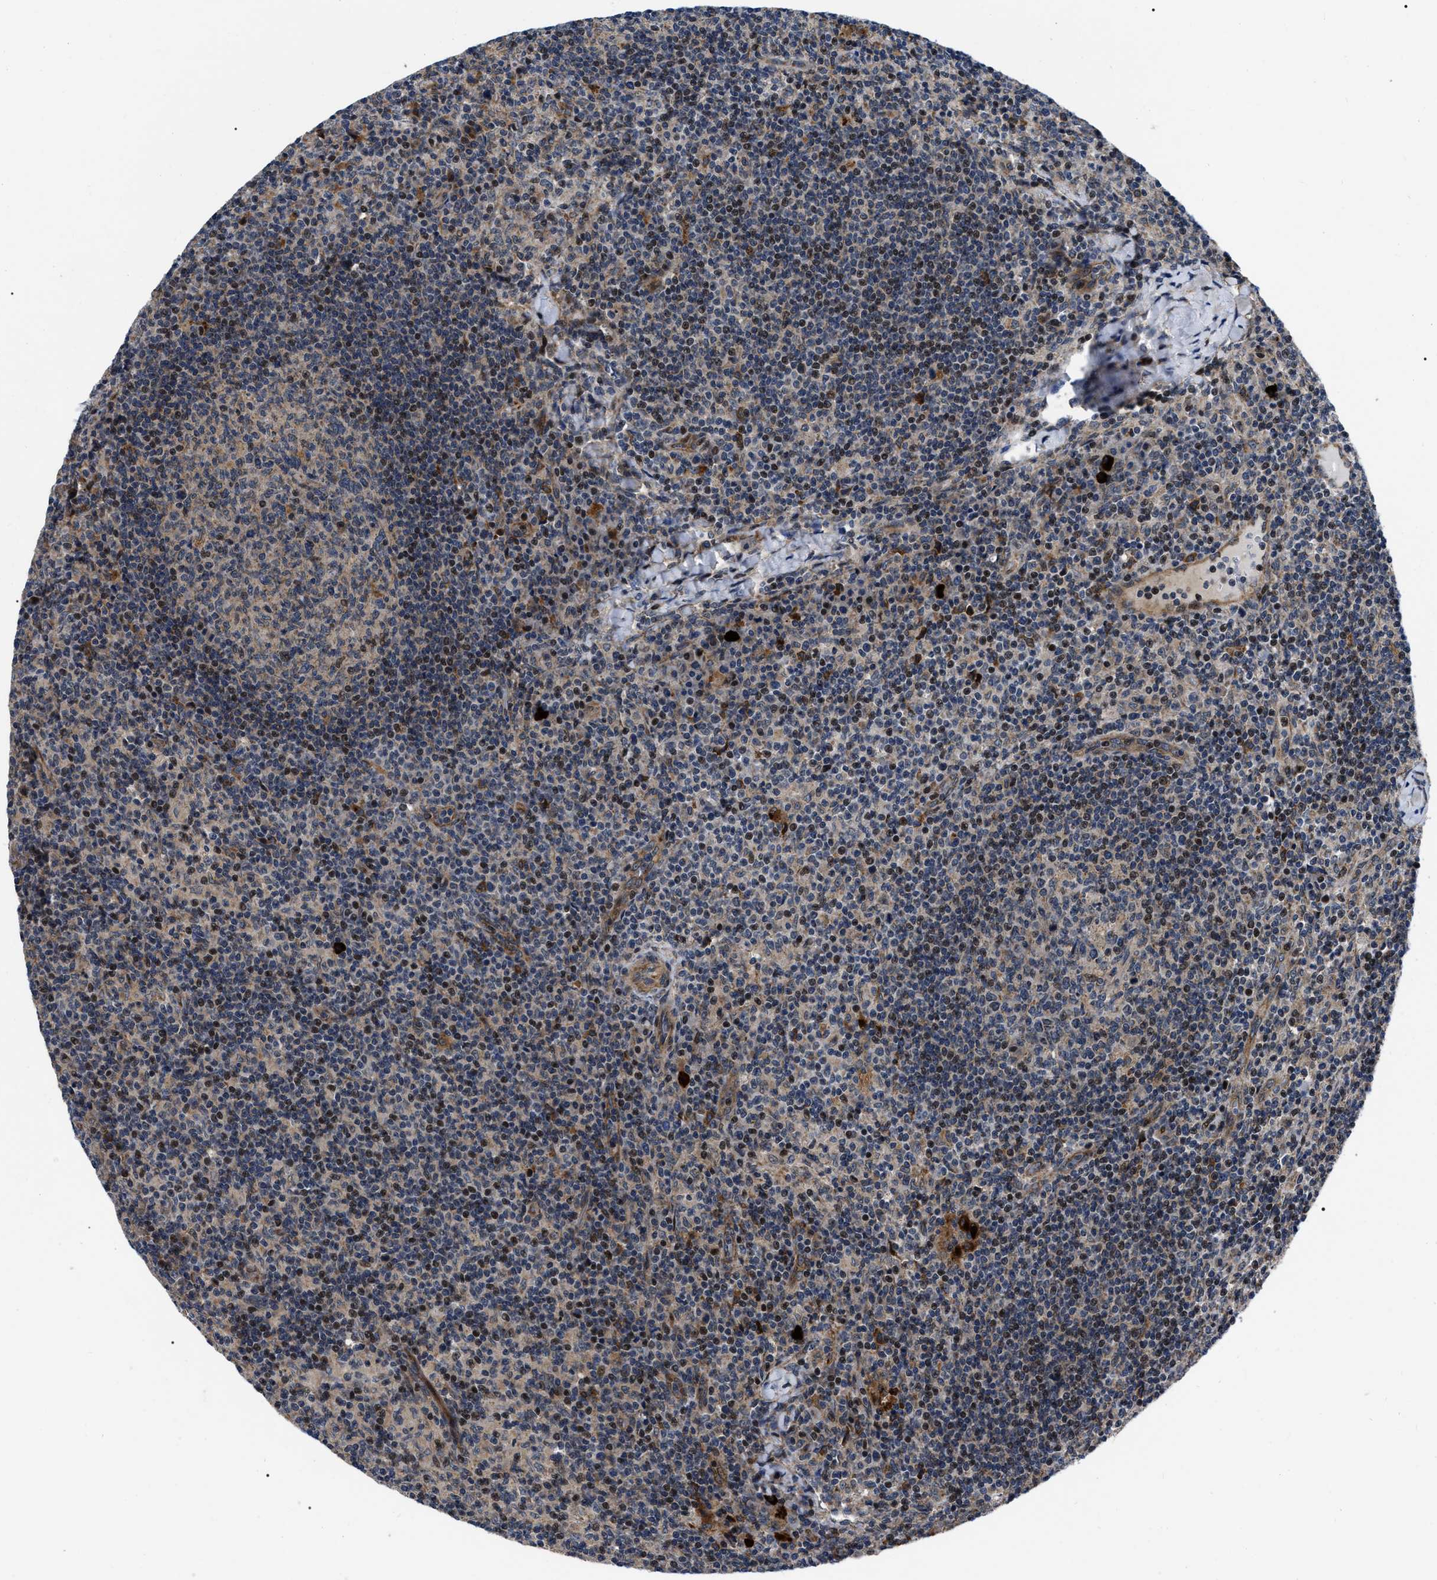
{"staining": {"intensity": "weak", "quantity": ">75%", "location": "cytoplasmic/membranous,nuclear"}, "tissue": "lymph node", "cell_type": "Germinal center cells", "image_type": "normal", "snomed": [{"axis": "morphology", "description": "Normal tissue, NOS"}, {"axis": "morphology", "description": "Inflammation, NOS"}, {"axis": "topography", "description": "Lymph node"}], "caption": "Immunohistochemistry staining of normal lymph node, which shows low levels of weak cytoplasmic/membranous,nuclear staining in about >75% of germinal center cells indicating weak cytoplasmic/membranous,nuclear protein expression. The staining was performed using DAB (brown) for protein detection and nuclei were counterstained in hematoxylin (blue).", "gene": "PPWD1", "patient": {"sex": "male", "age": 55}}